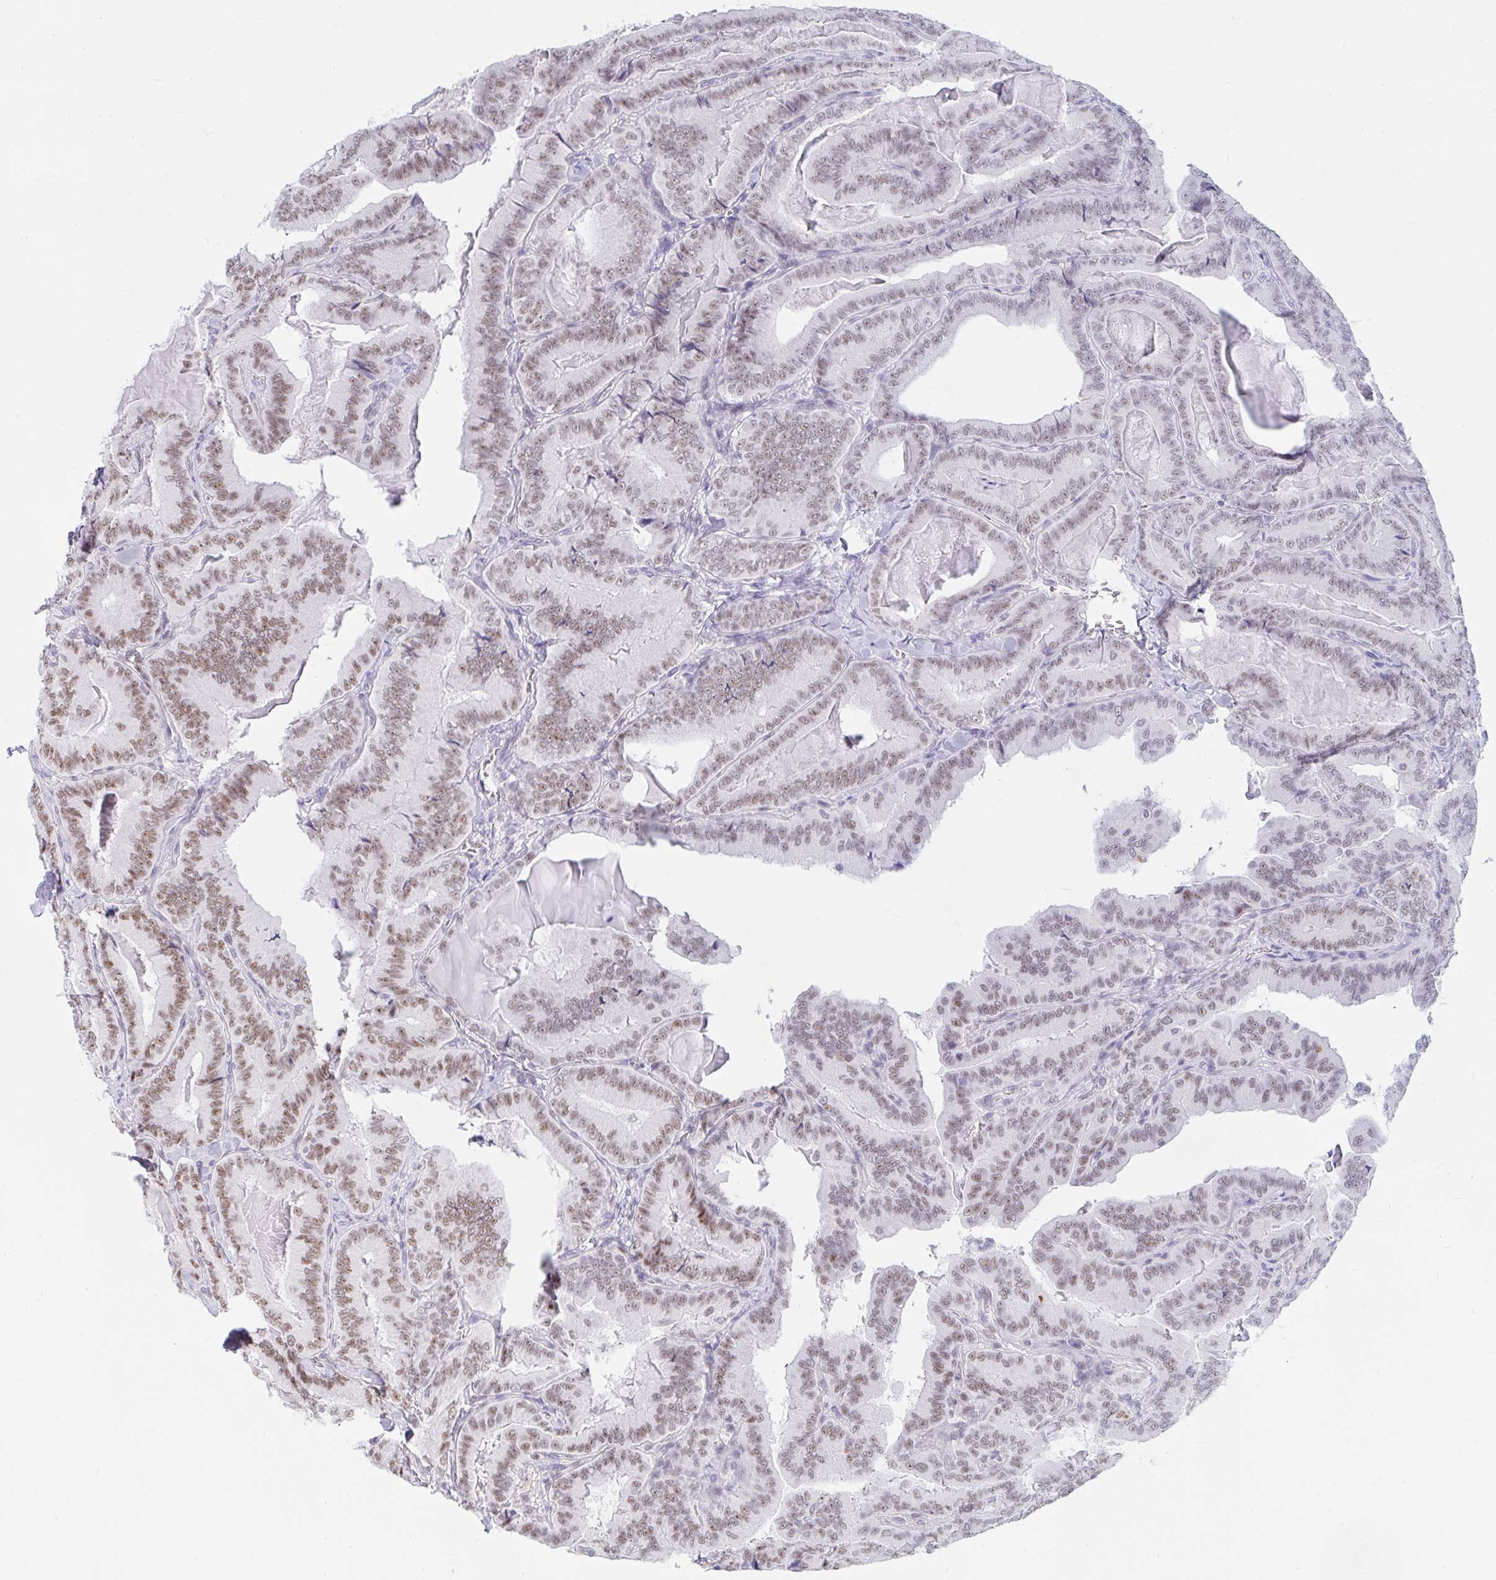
{"staining": {"intensity": "weak", "quantity": ">75%", "location": "nuclear"}, "tissue": "thyroid cancer", "cell_type": "Tumor cells", "image_type": "cancer", "snomed": [{"axis": "morphology", "description": "Papillary adenocarcinoma, NOS"}, {"axis": "topography", "description": "Thyroid gland"}], "caption": "This is an image of IHC staining of thyroid cancer, which shows weak positivity in the nuclear of tumor cells.", "gene": "IKZF2", "patient": {"sex": "male", "age": 61}}